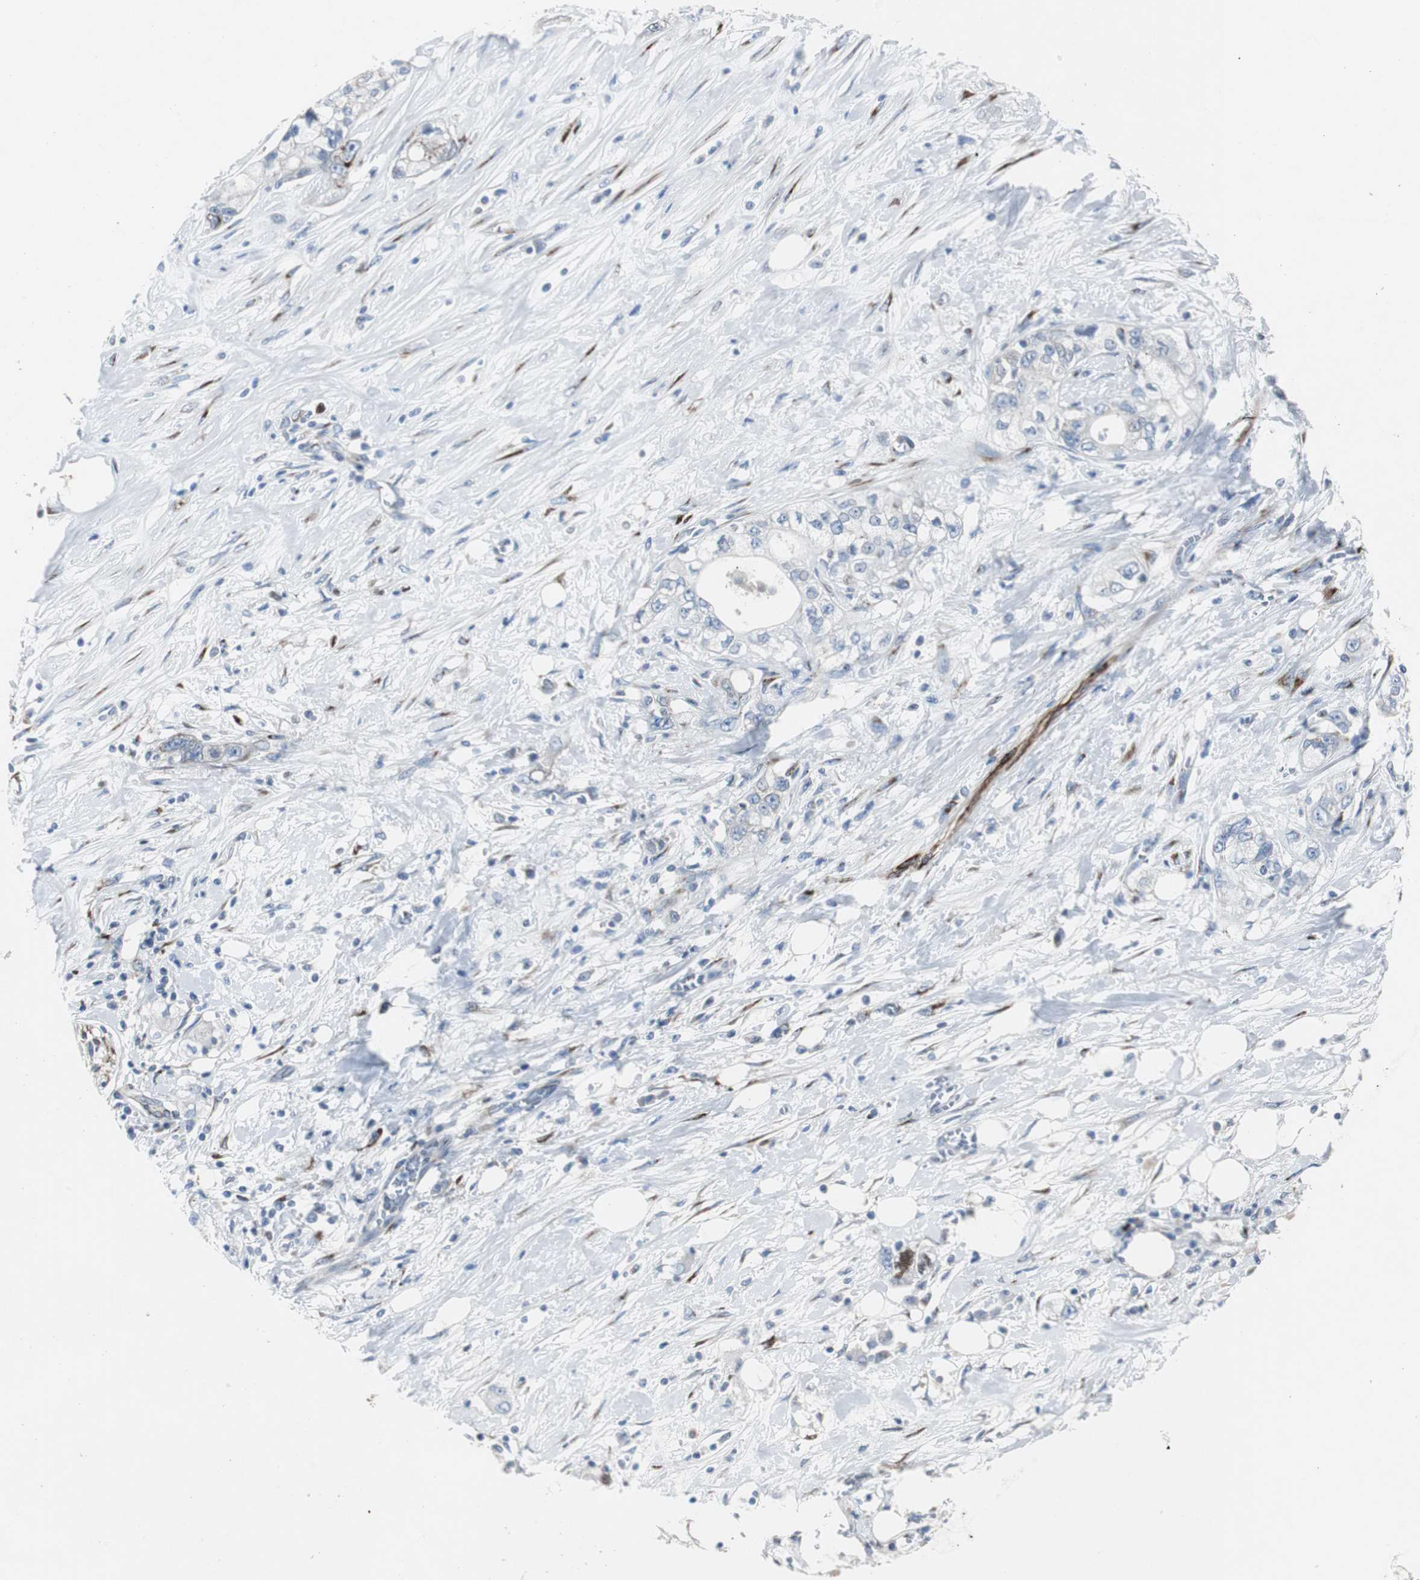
{"staining": {"intensity": "negative", "quantity": "none", "location": "none"}, "tissue": "pancreatic cancer", "cell_type": "Tumor cells", "image_type": "cancer", "snomed": [{"axis": "morphology", "description": "Adenocarcinoma, NOS"}, {"axis": "topography", "description": "Pancreas"}], "caption": "The image demonstrates no significant positivity in tumor cells of pancreatic adenocarcinoma. (DAB immunohistochemistry (IHC) with hematoxylin counter stain).", "gene": "BBC3", "patient": {"sex": "male", "age": 70}}